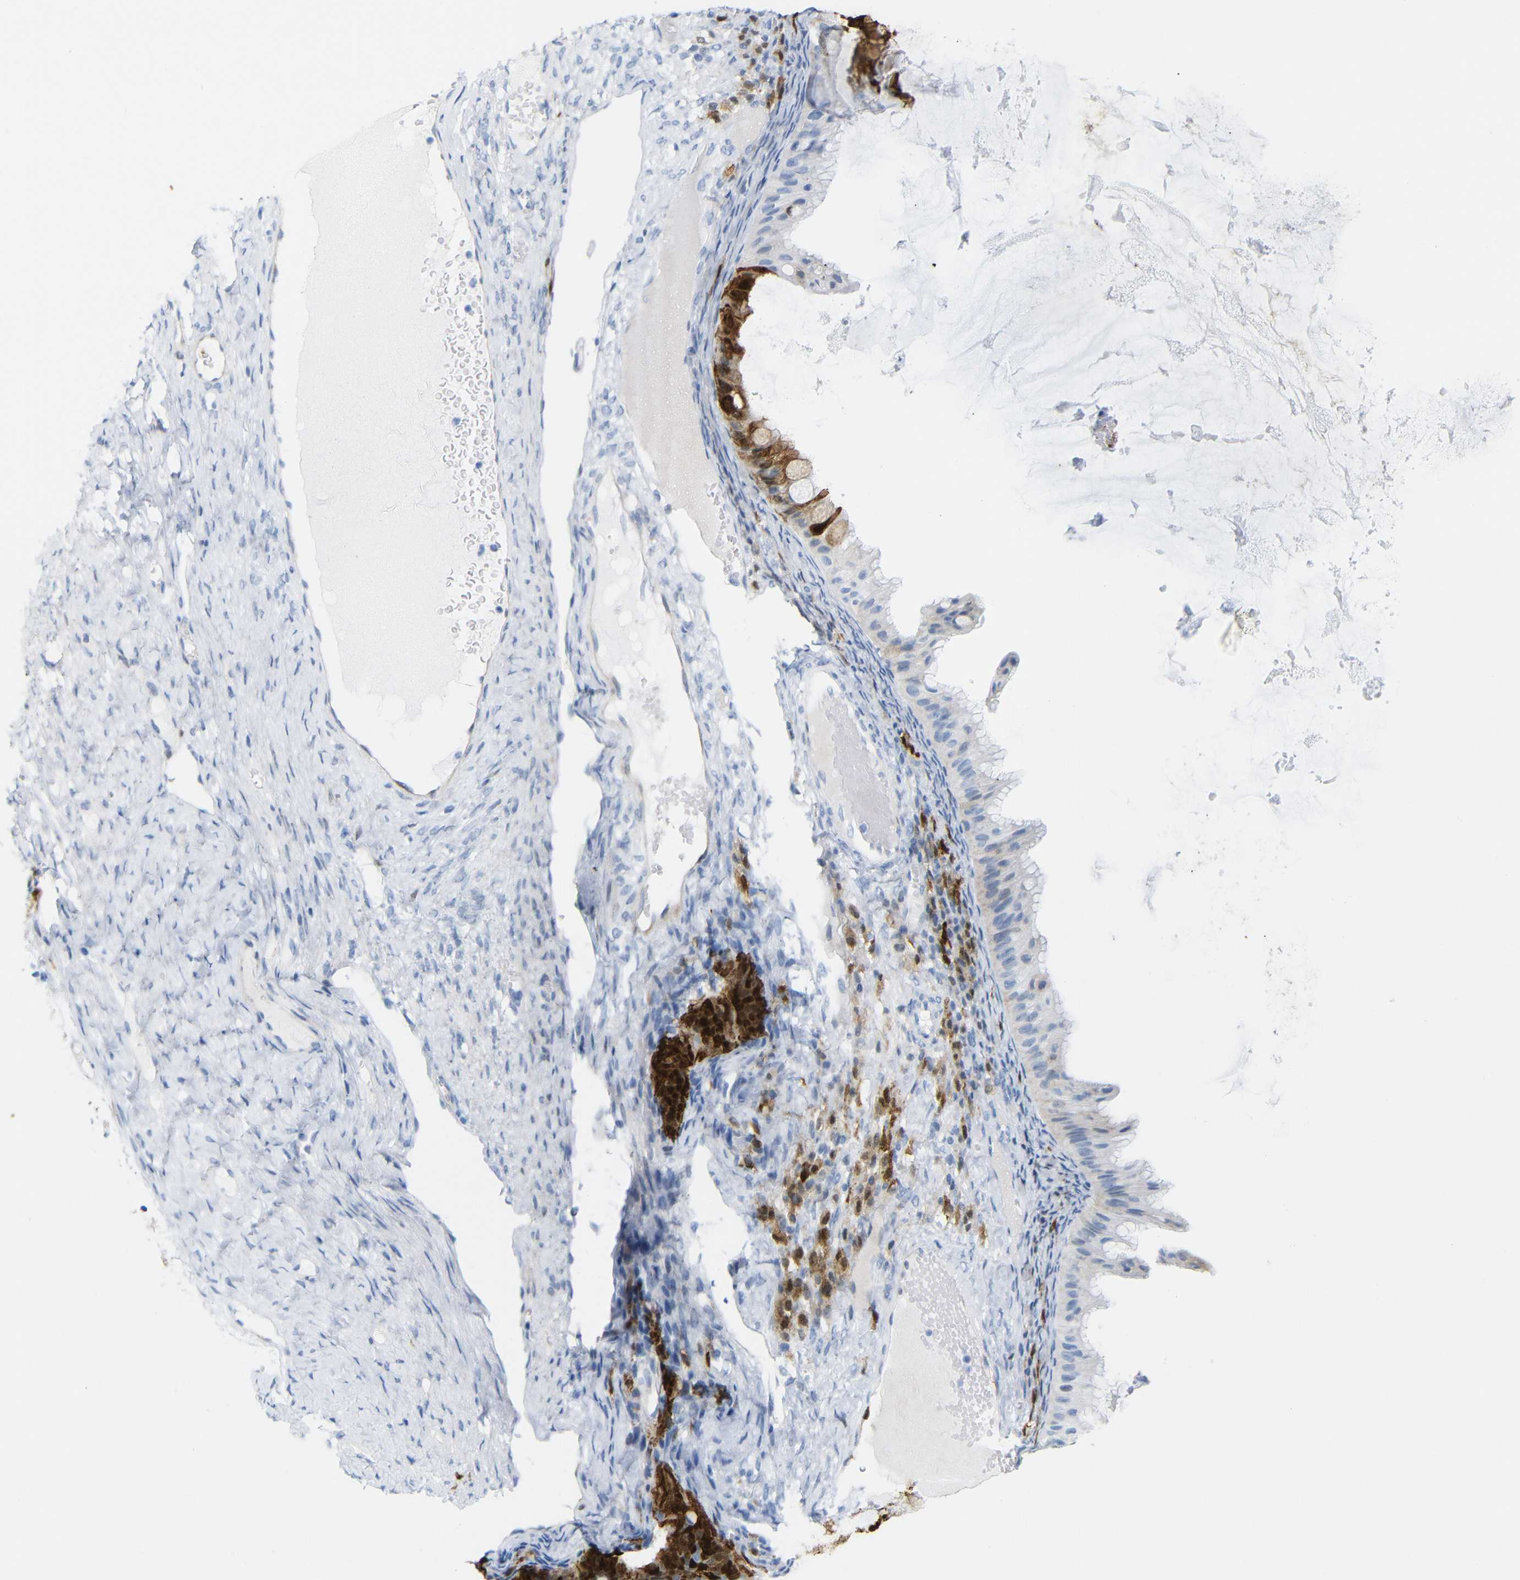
{"staining": {"intensity": "strong", "quantity": "<25%", "location": "cytoplasmic/membranous"}, "tissue": "ovarian cancer", "cell_type": "Tumor cells", "image_type": "cancer", "snomed": [{"axis": "morphology", "description": "Cystadenocarcinoma, mucinous, NOS"}, {"axis": "topography", "description": "Ovary"}], "caption": "This histopathology image shows immunohistochemistry (IHC) staining of human mucinous cystadenocarcinoma (ovarian), with medium strong cytoplasmic/membranous expression in approximately <25% of tumor cells.", "gene": "MT1A", "patient": {"sex": "female", "age": 61}}